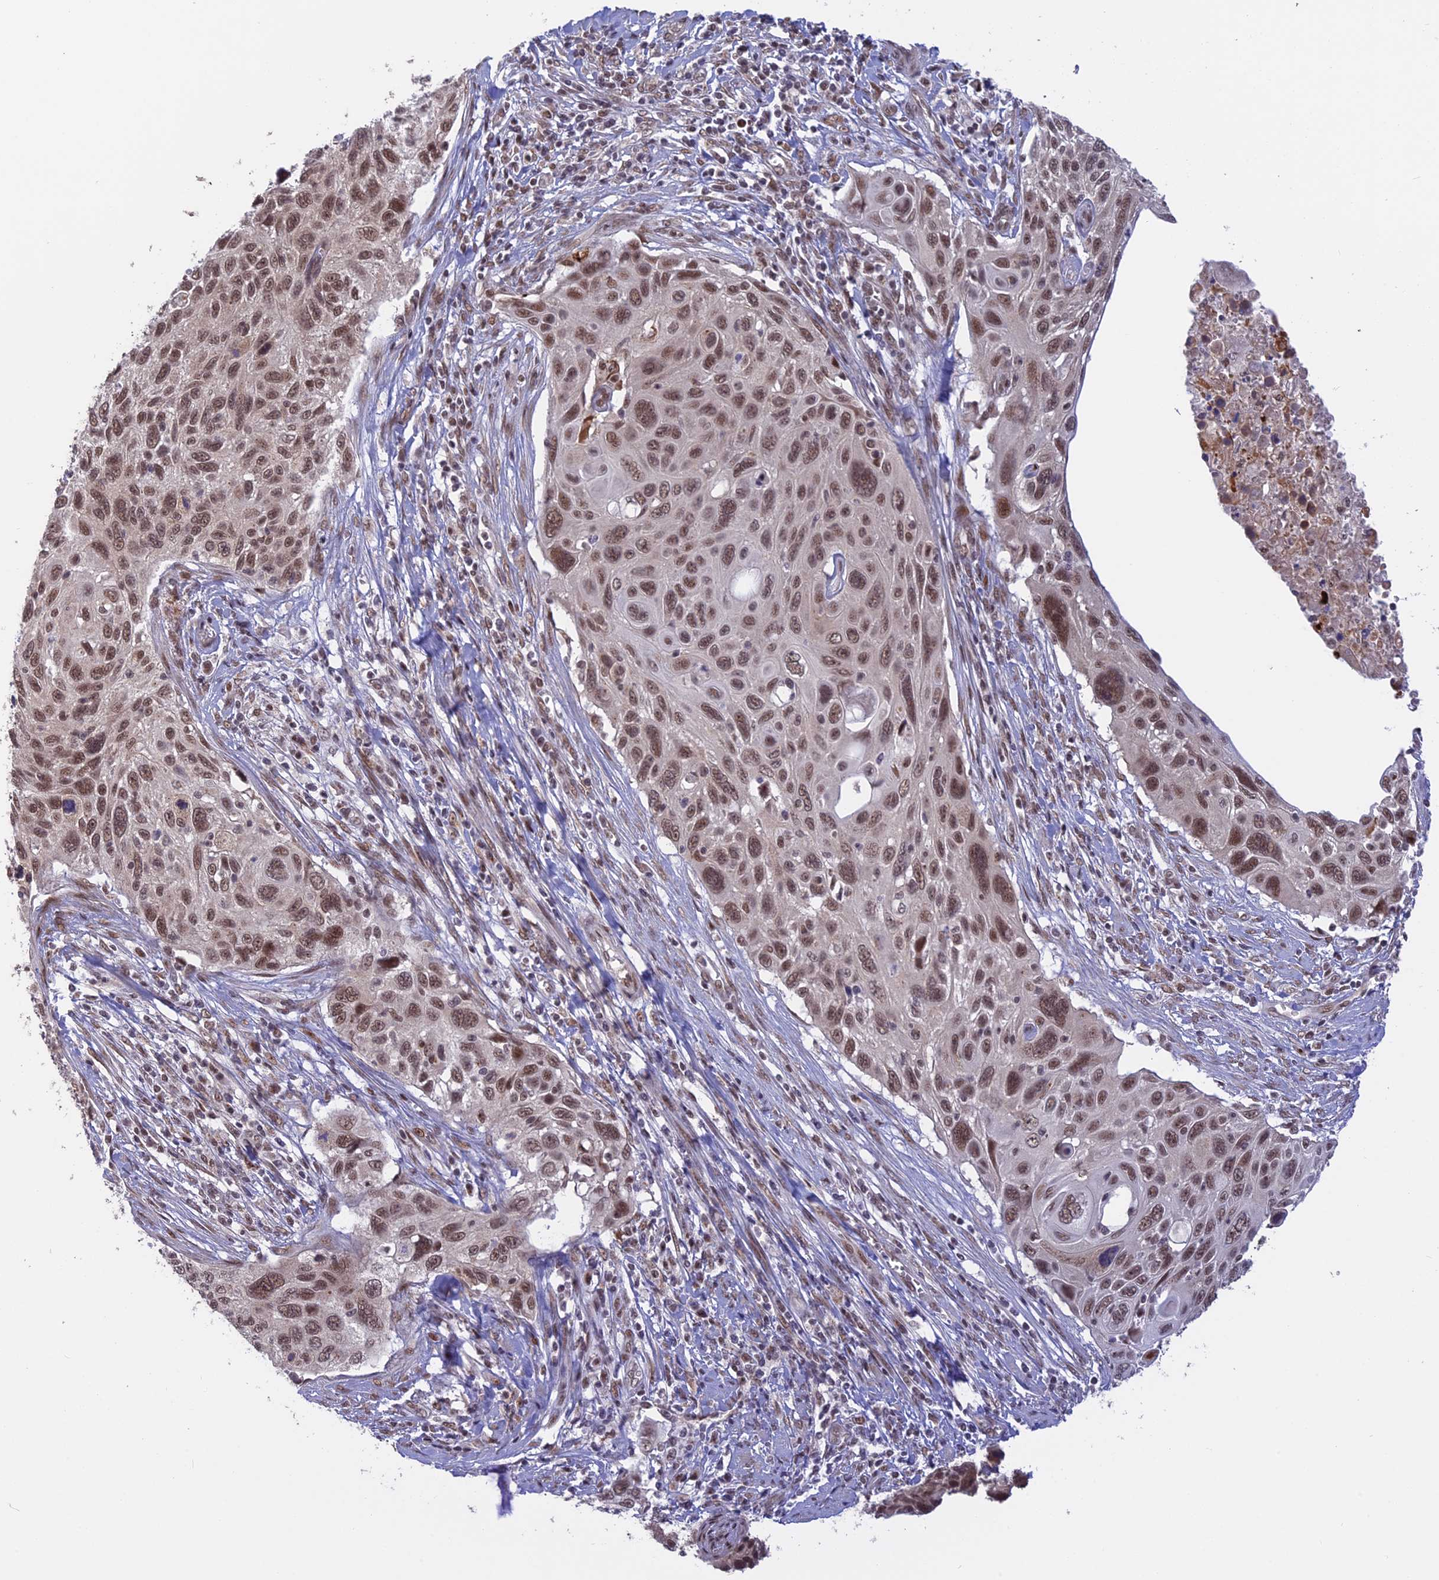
{"staining": {"intensity": "moderate", "quantity": ">75%", "location": "nuclear"}, "tissue": "cervical cancer", "cell_type": "Tumor cells", "image_type": "cancer", "snomed": [{"axis": "morphology", "description": "Squamous cell carcinoma, NOS"}, {"axis": "topography", "description": "Cervix"}], "caption": "An immunohistochemistry (IHC) image of tumor tissue is shown. Protein staining in brown highlights moderate nuclear positivity in squamous cell carcinoma (cervical) within tumor cells.", "gene": "POLR2C", "patient": {"sex": "female", "age": 70}}